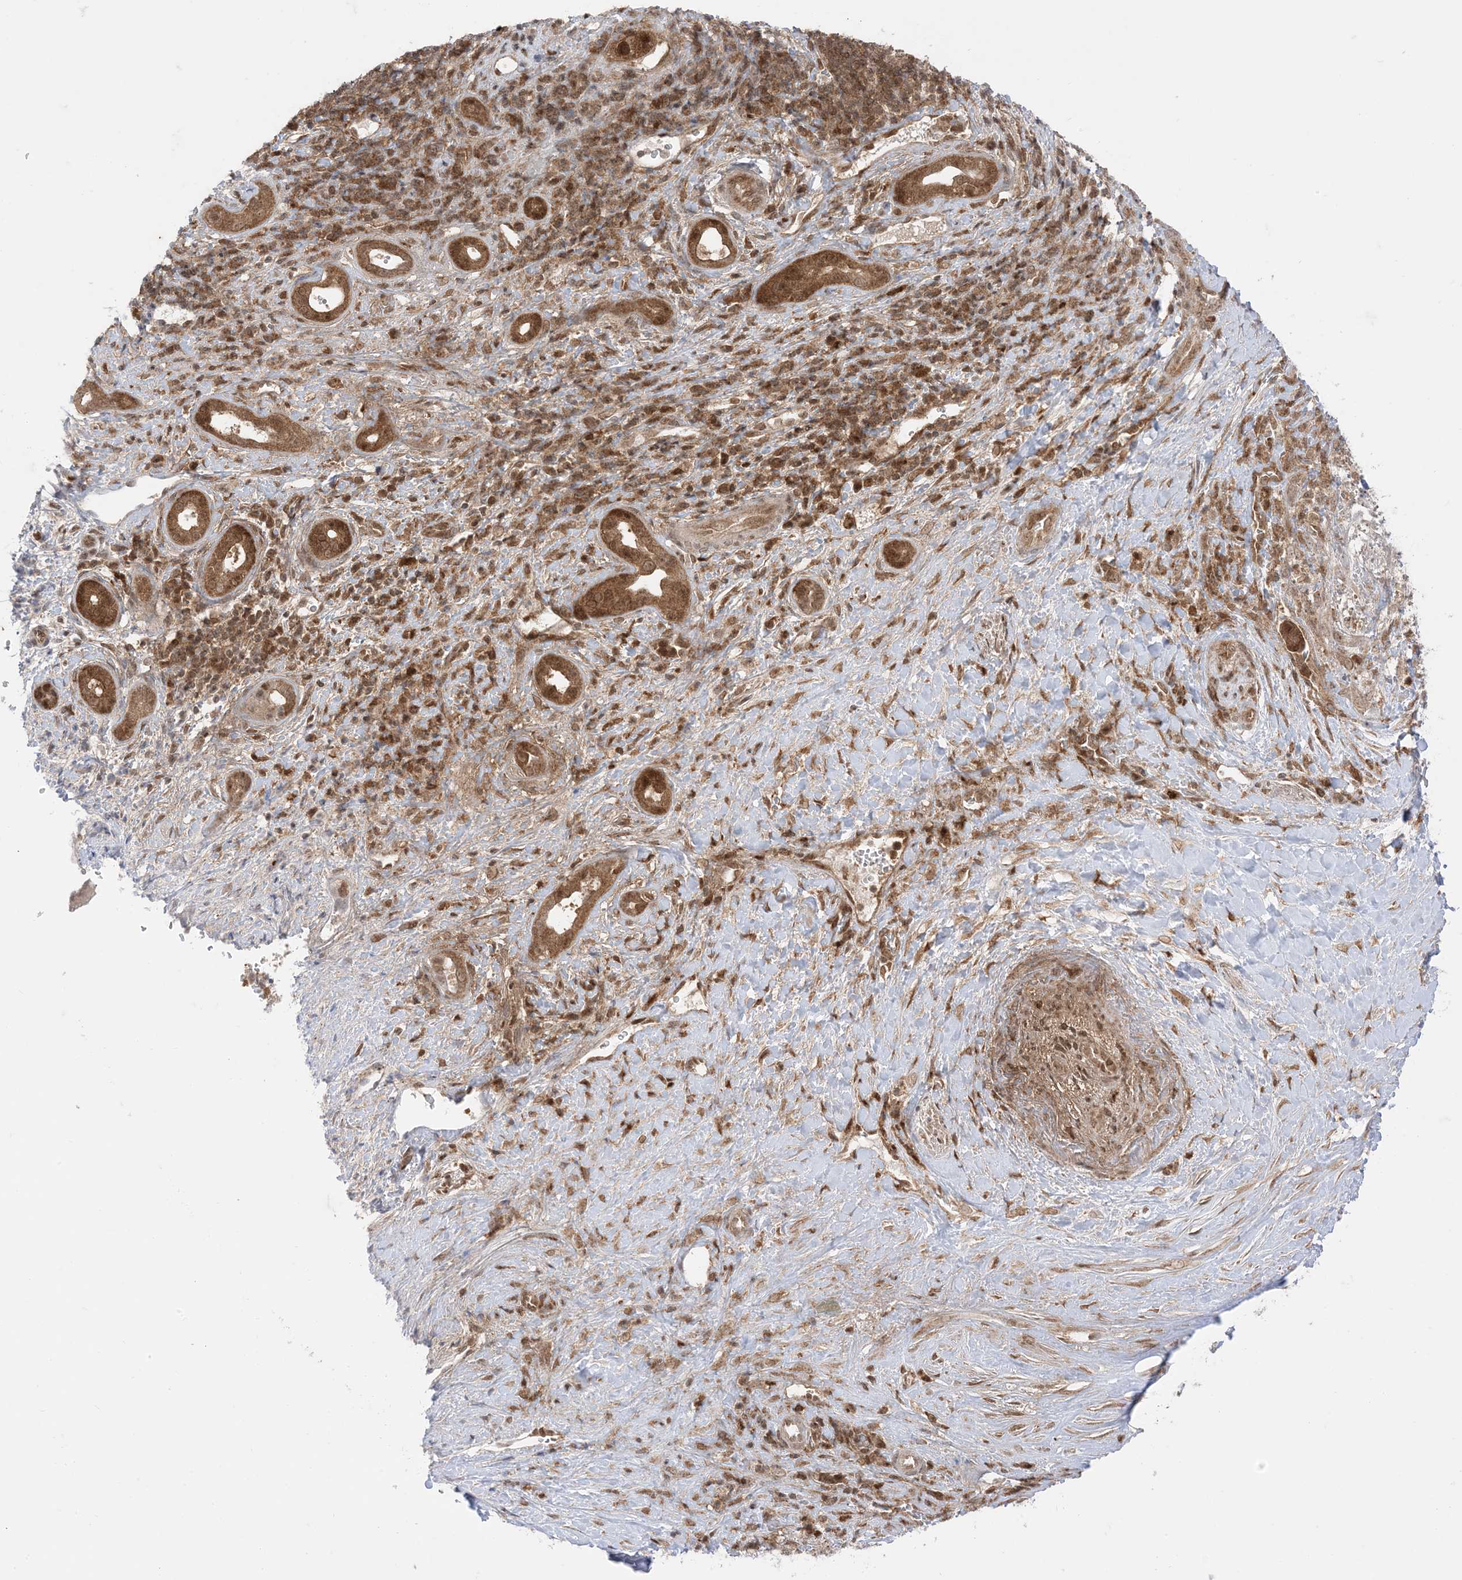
{"staining": {"intensity": "moderate", "quantity": ">75%", "location": "cytoplasmic/membranous"}, "tissue": "liver cancer", "cell_type": "Tumor cells", "image_type": "cancer", "snomed": [{"axis": "morphology", "description": "Cholangiocarcinoma"}, {"axis": "topography", "description": "Liver"}], "caption": "Liver cancer stained with a protein marker displays moderate staining in tumor cells.", "gene": "PTPA", "patient": {"sex": "female", "age": 75}}